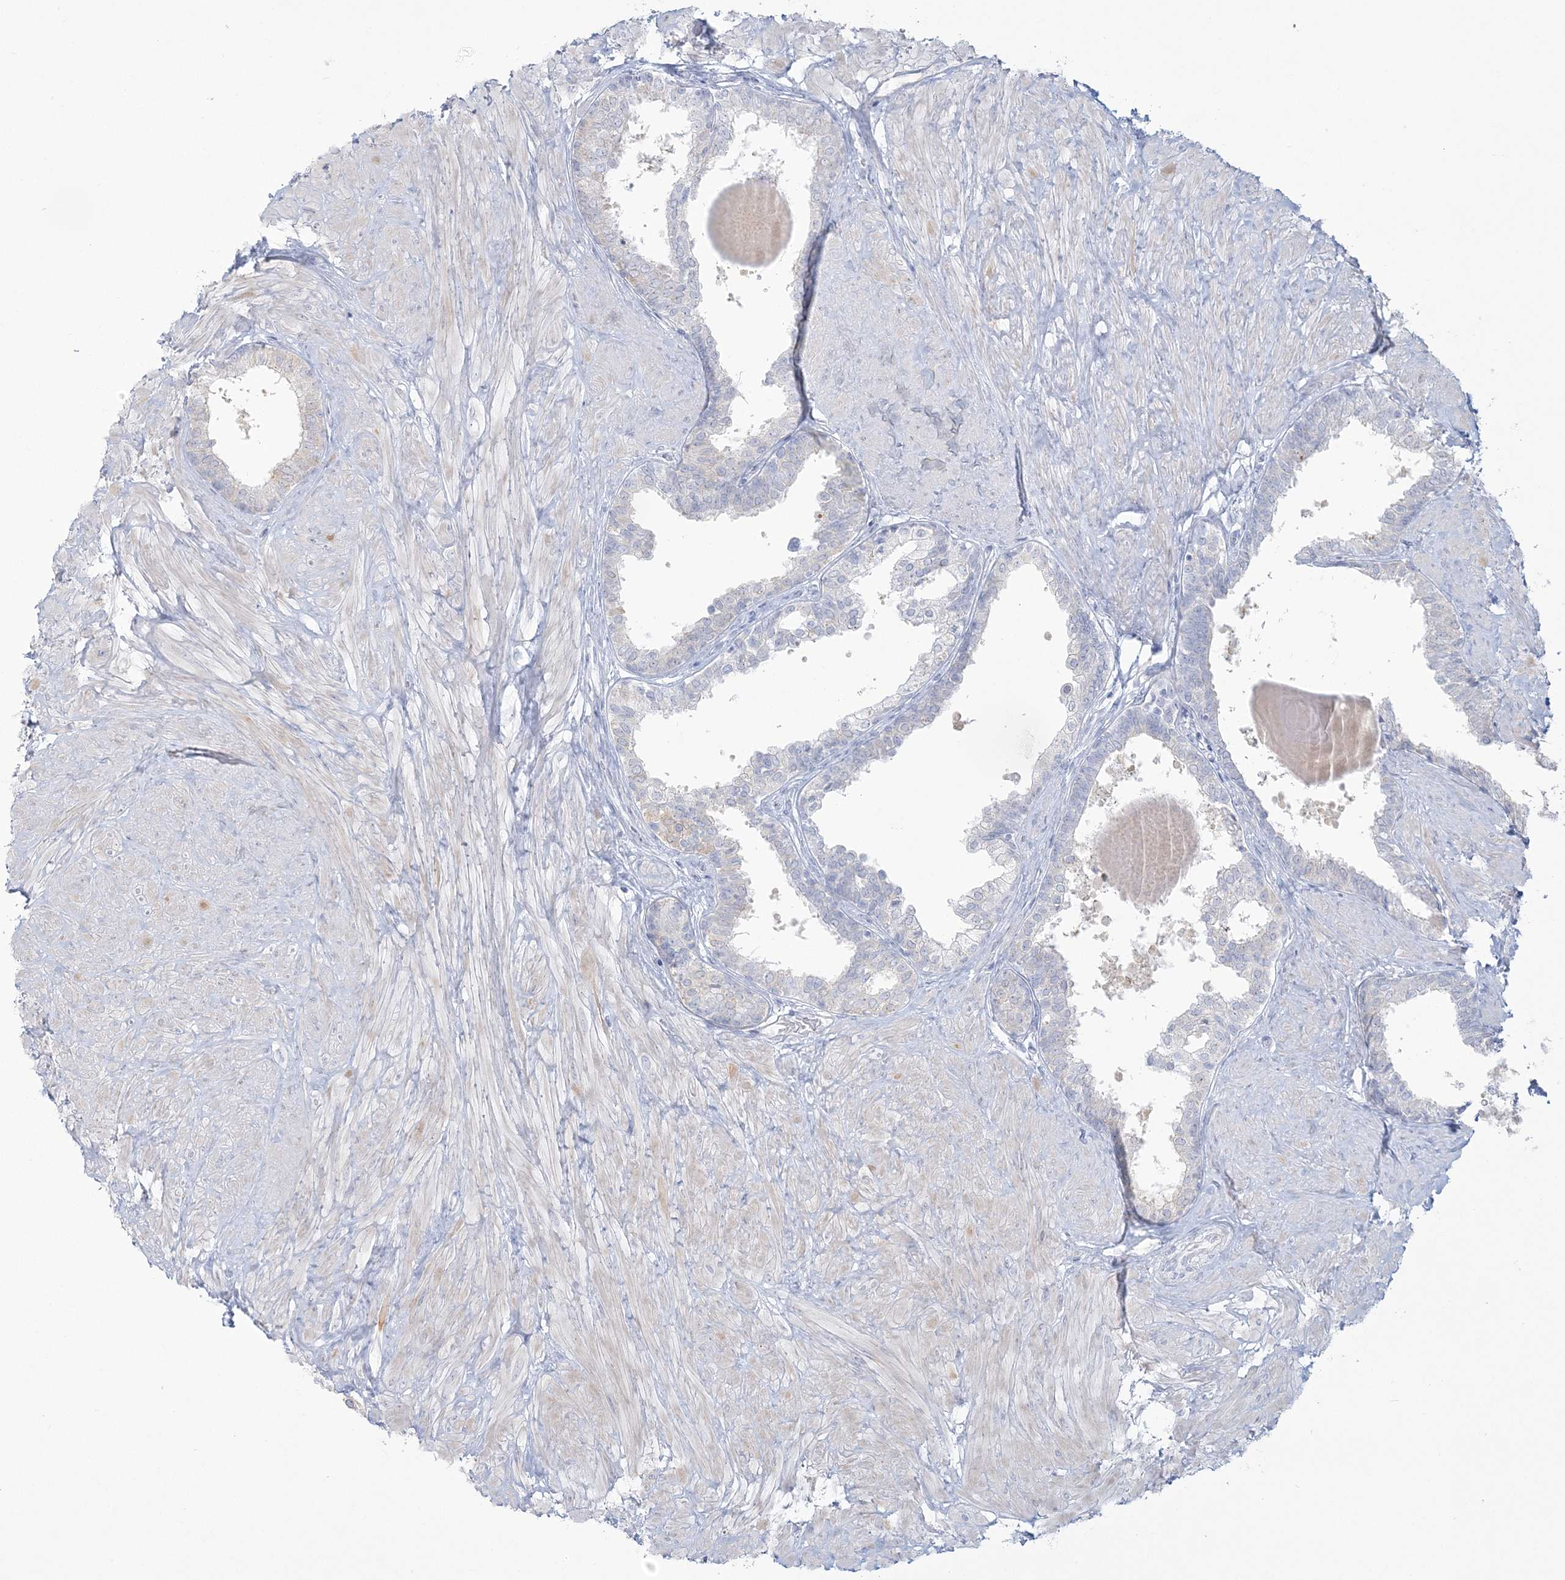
{"staining": {"intensity": "negative", "quantity": "none", "location": "none"}, "tissue": "prostate", "cell_type": "Glandular cells", "image_type": "normal", "snomed": [{"axis": "morphology", "description": "Normal tissue, NOS"}, {"axis": "topography", "description": "Prostate"}], "caption": "DAB (3,3'-diaminobenzidine) immunohistochemical staining of benign prostate shows no significant positivity in glandular cells. (DAB (3,3'-diaminobenzidine) IHC visualized using brightfield microscopy, high magnification).", "gene": "ENSG00000288637", "patient": {"sex": "male", "age": 48}}